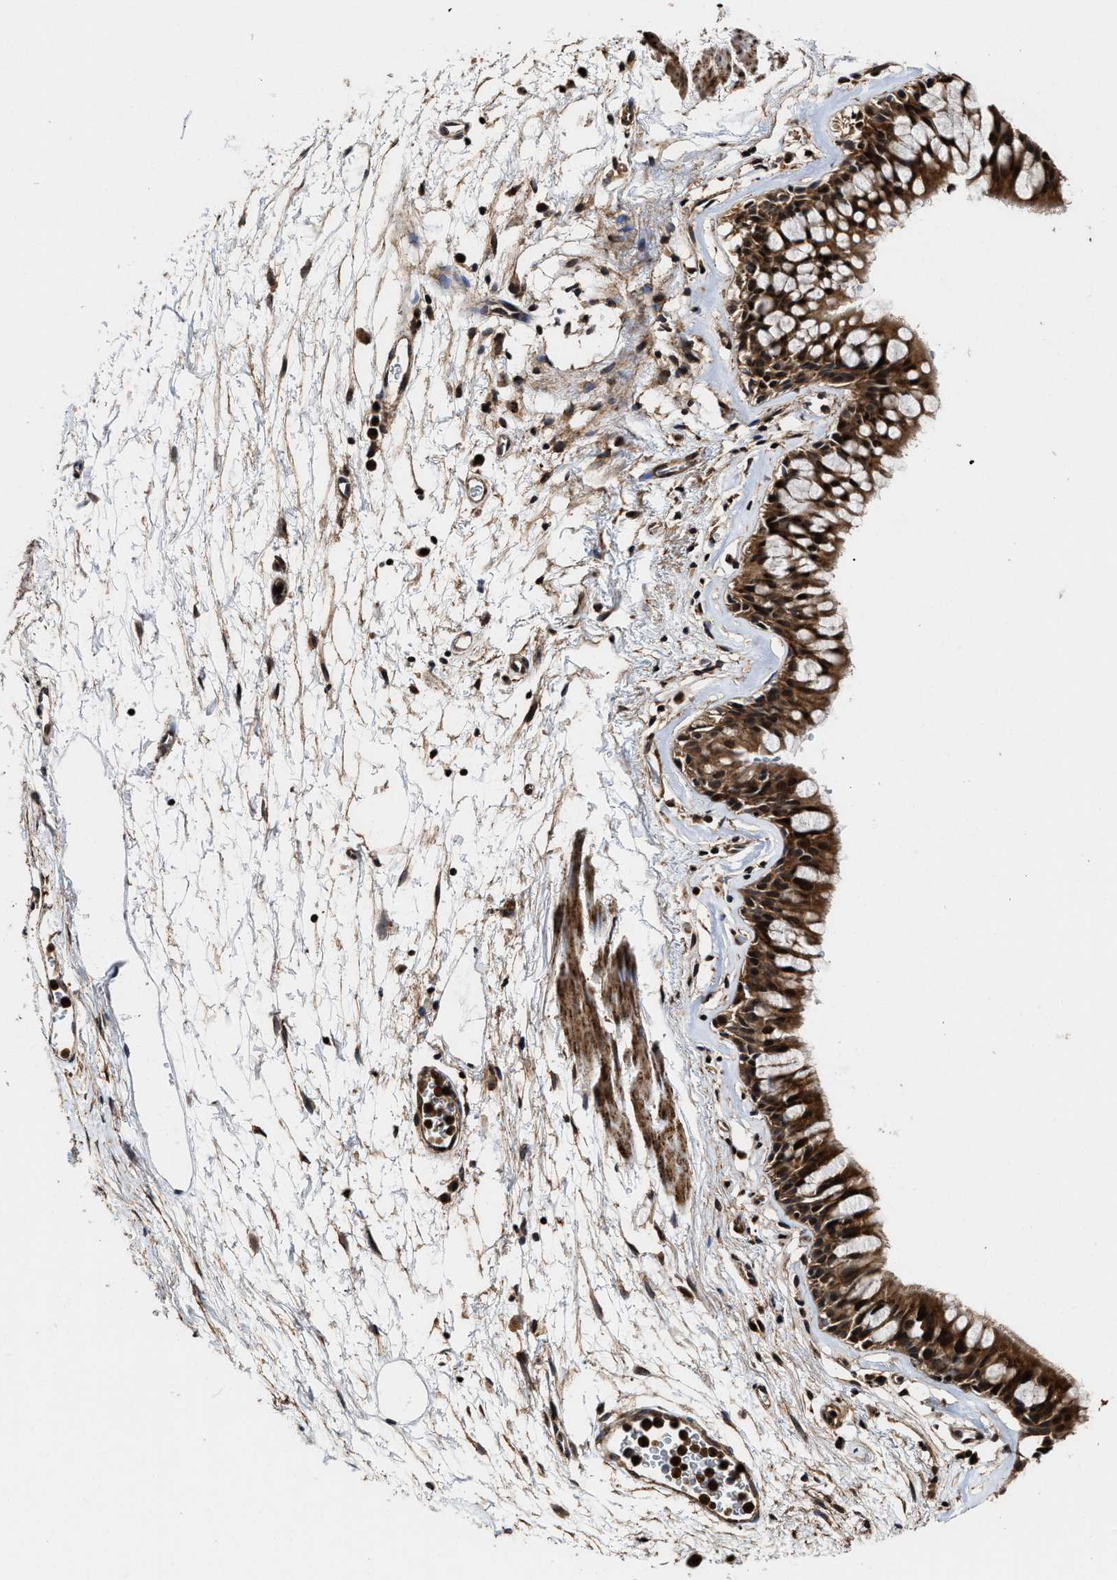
{"staining": {"intensity": "strong", "quantity": ">75%", "location": "cytoplasmic/membranous,nuclear"}, "tissue": "bronchus", "cell_type": "Respiratory epithelial cells", "image_type": "normal", "snomed": [{"axis": "morphology", "description": "Normal tissue, NOS"}, {"axis": "topography", "description": "Cartilage tissue"}, {"axis": "topography", "description": "Bronchus"}], "caption": "The micrograph shows immunohistochemical staining of benign bronchus. There is strong cytoplasmic/membranous,nuclear positivity is present in approximately >75% of respiratory epithelial cells.", "gene": "SEPTIN2", "patient": {"sex": "female", "age": 53}}